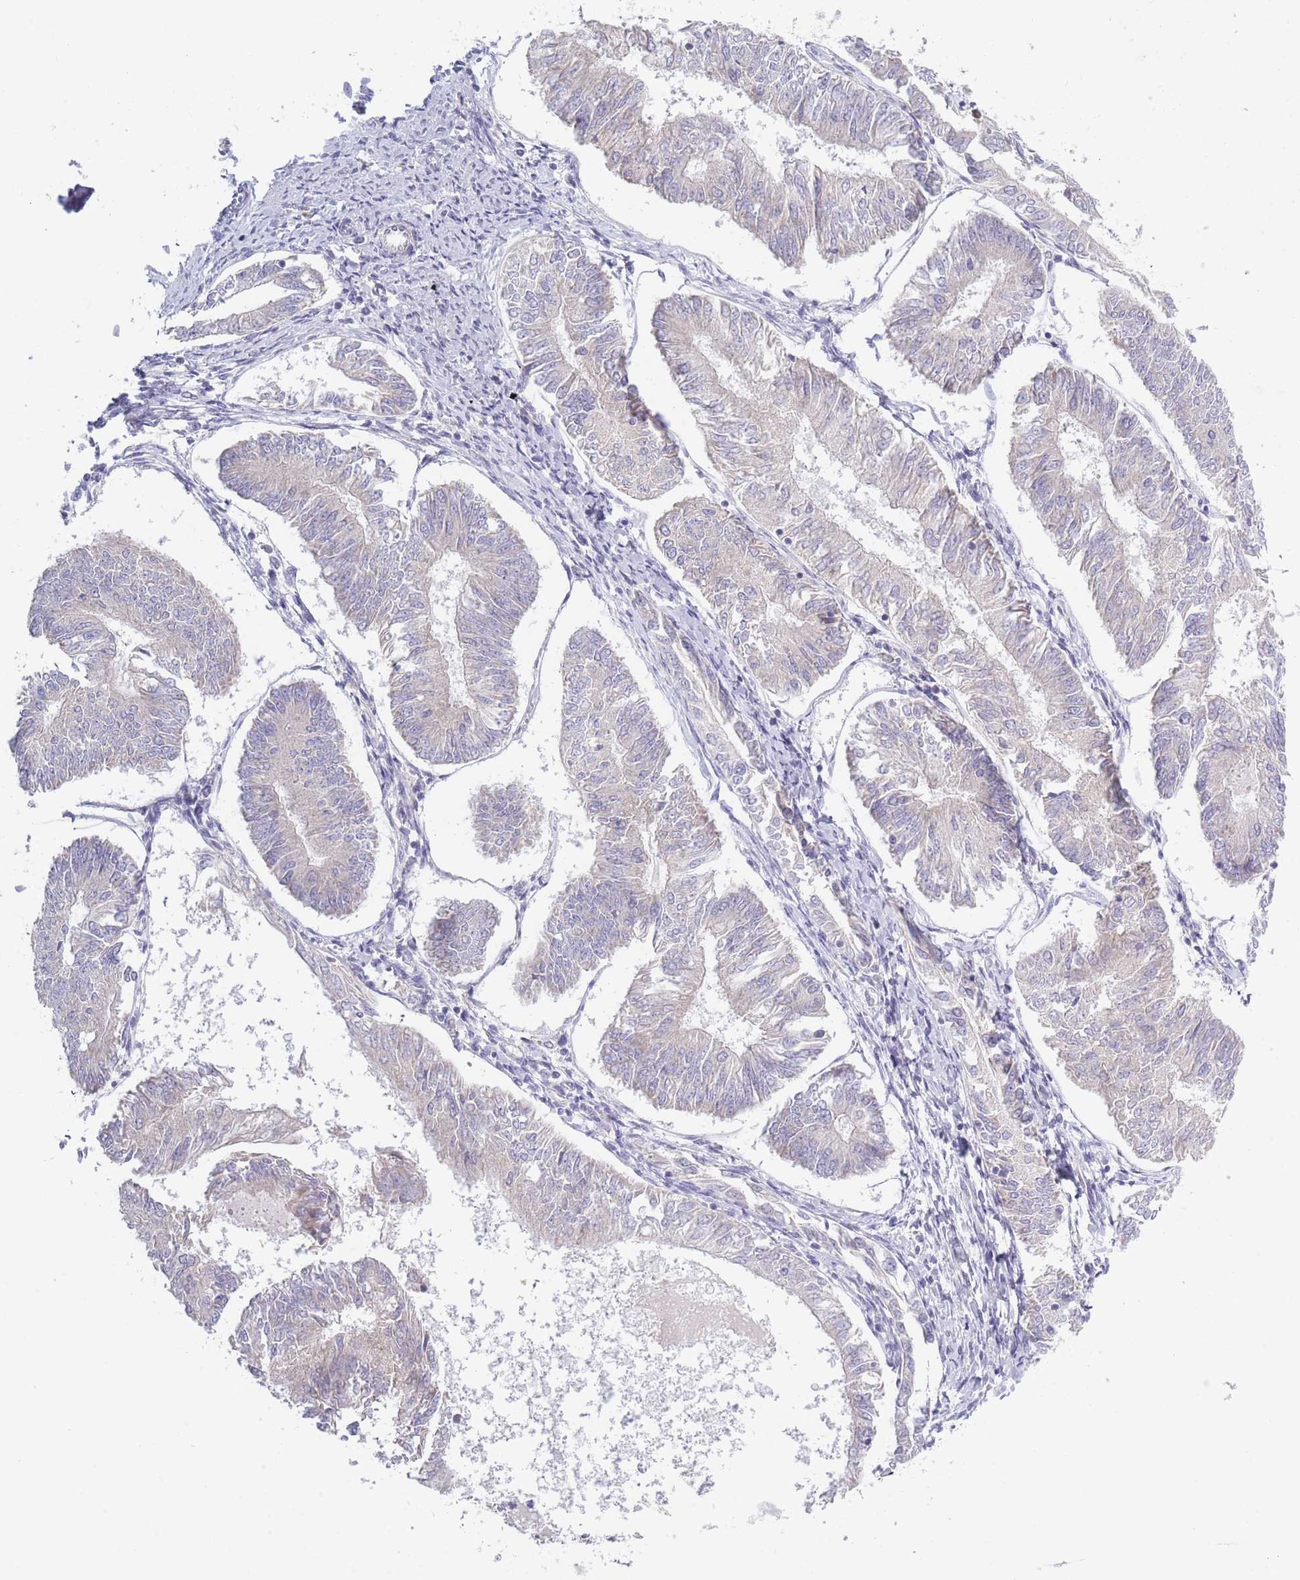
{"staining": {"intensity": "negative", "quantity": "none", "location": "none"}, "tissue": "endometrial cancer", "cell_type": "Tumor cells", "image_type": "cancer", "snomed": [{"axis": "morphology", "description": "Adenocarcinoma, NOS"}, {"axis": "topography", "description": "Endometrium"}], "caption": "Histopathology image shows no significant protein expression in tumor cells of endometrial adenocarcinoma. (Brightfield microscopy of DAB (3,3'-diaminobenzidine) immunohistochemistry at high magnification).", "gene": "FAM227B", "patient": {"sex": "female", "age": 58}}